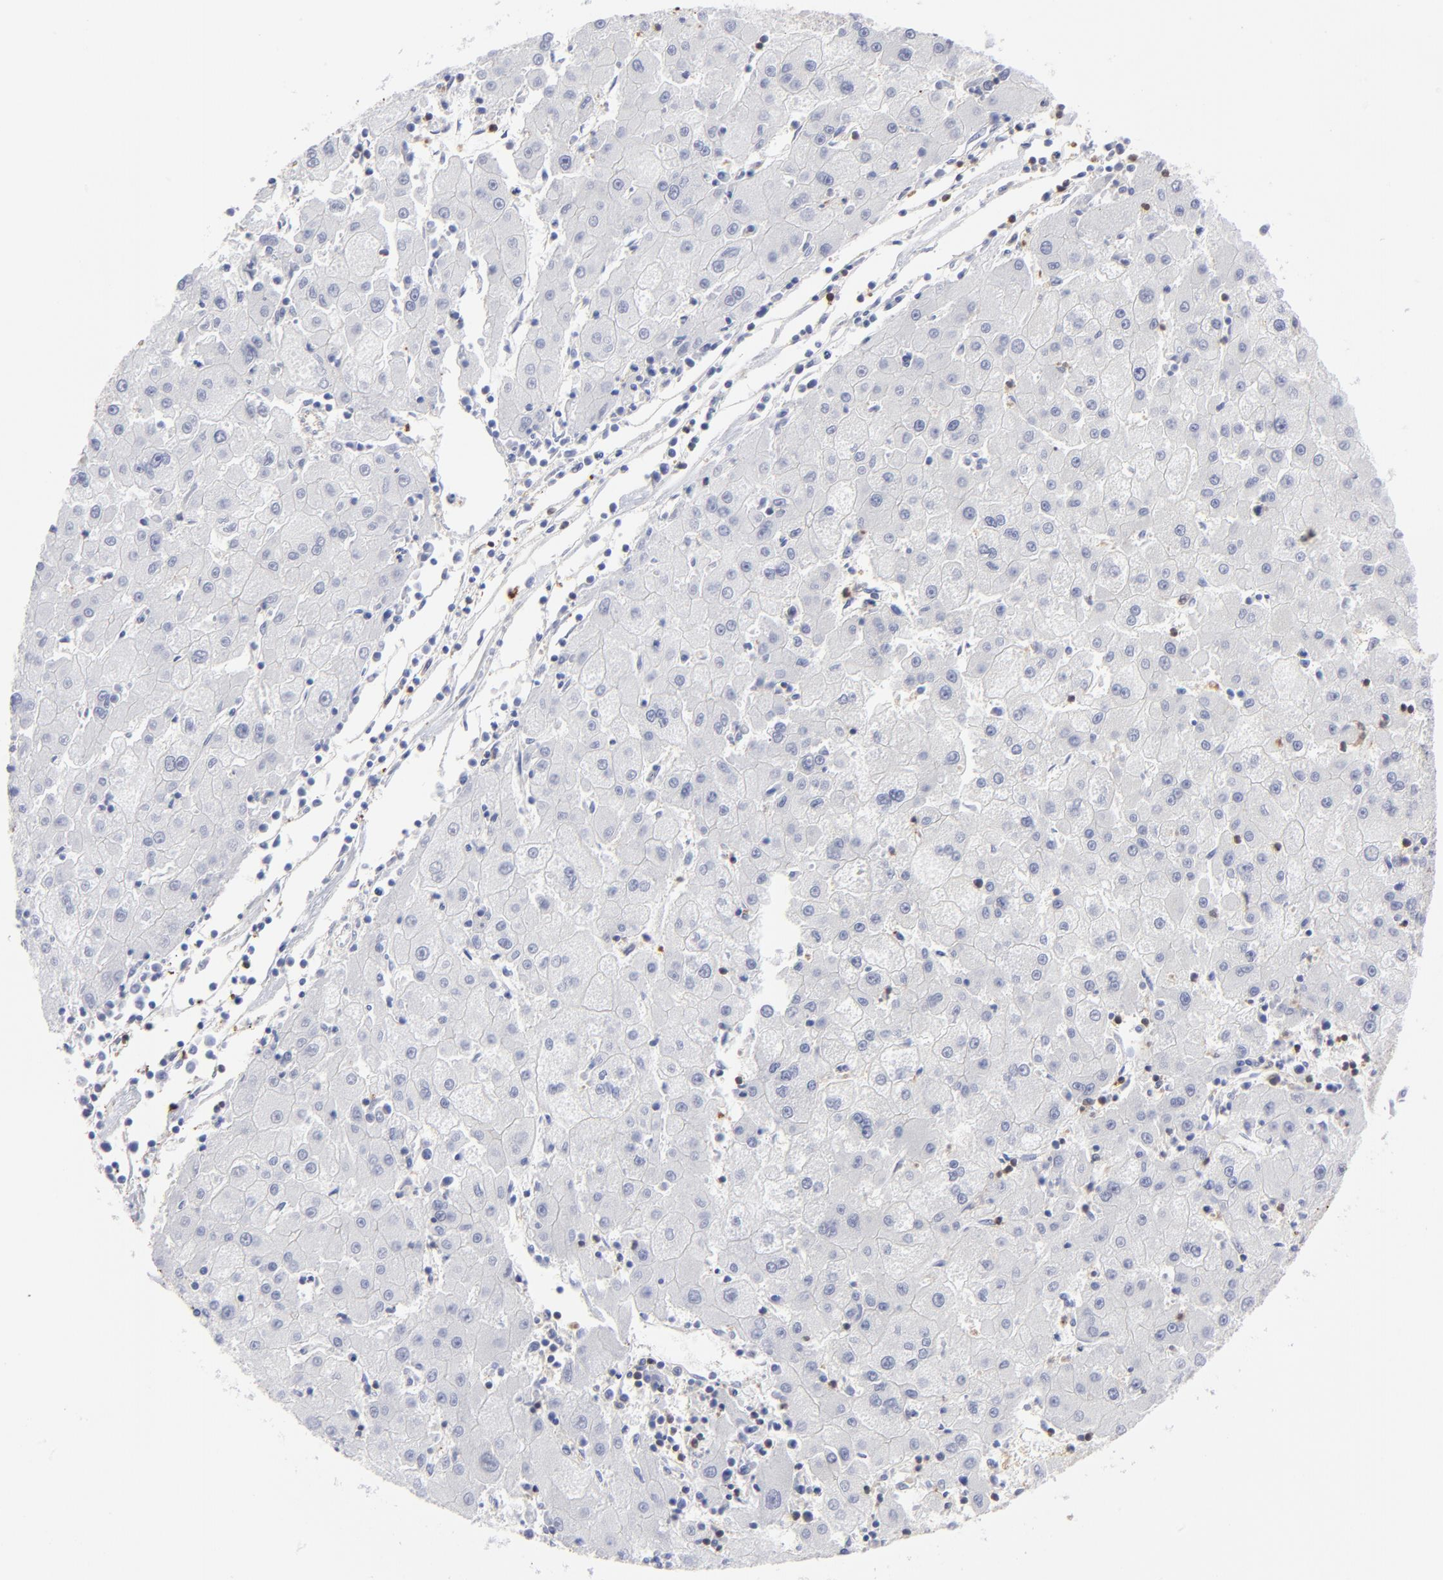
{"staining": {"intensity": "negative", "quantity": "none", "location": "none"}, "tissue": "liver cancer", "cell_type": "Tumor cells", "image_type": "cancer", "snomed": [{"axis": "morphology", "description": "Carcinoma, Hepatocellular, NOS"}, {"axis": "topography", "description": "Liver"}], "caption": "An IHC histopathology image of liver hepatocellular carcinoma is shown. There is no staining in tumor cells of liver hepatocellular carcinoma. The staining is performed using DAB (3,3'-diaminobenzidine) brown chromogen with nuclei counter-stained in using hematoxylin.", "gene": "TBXT", "patient": {"sex": "male", "age": 72}}